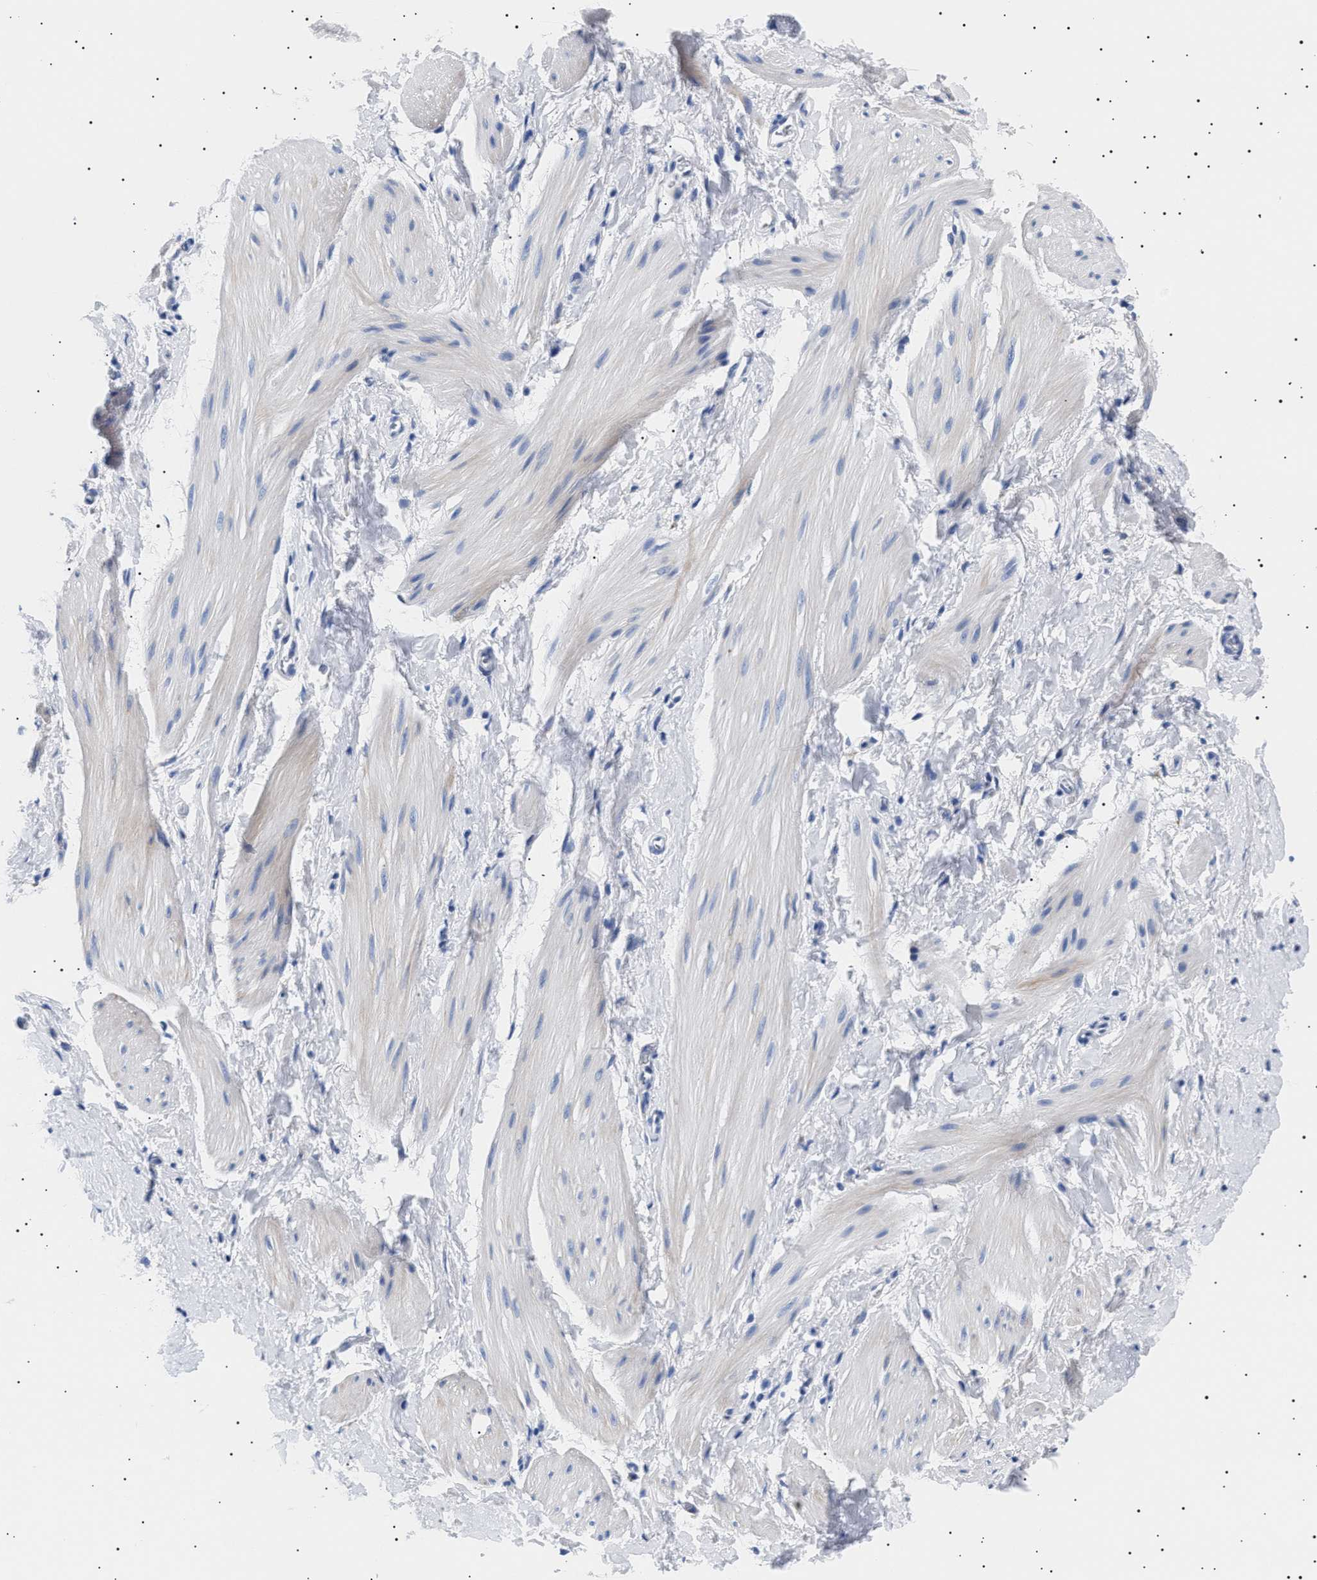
{"staining": {"intensity": "negative", "quantity": "none", "location": "none"}, "tissue": "smooth muscle", "cell_type": "Smooth muscle cells", "image_type": "normal", "snomed": [{"axis": "morphology", "description": "Normal tissue, NOS"}, {"axis": "topography", "description": "Smooth muscle"}], "caption": "High magnification brightfield microscopy of normal smooth muscle stained with DAB (3,3'-diaminobenzidine) (brown) and counterstained with hematoxylin (blue): smooth muscle cells show no significant positivity. The staining was performed using DAB to visualize the protein expression in brown, while the nuclei were stained in blue with hematoxylin (Magnification: 20x).", "gene": "HEMGN", "patient": {"sex": "male", "age": 16}}